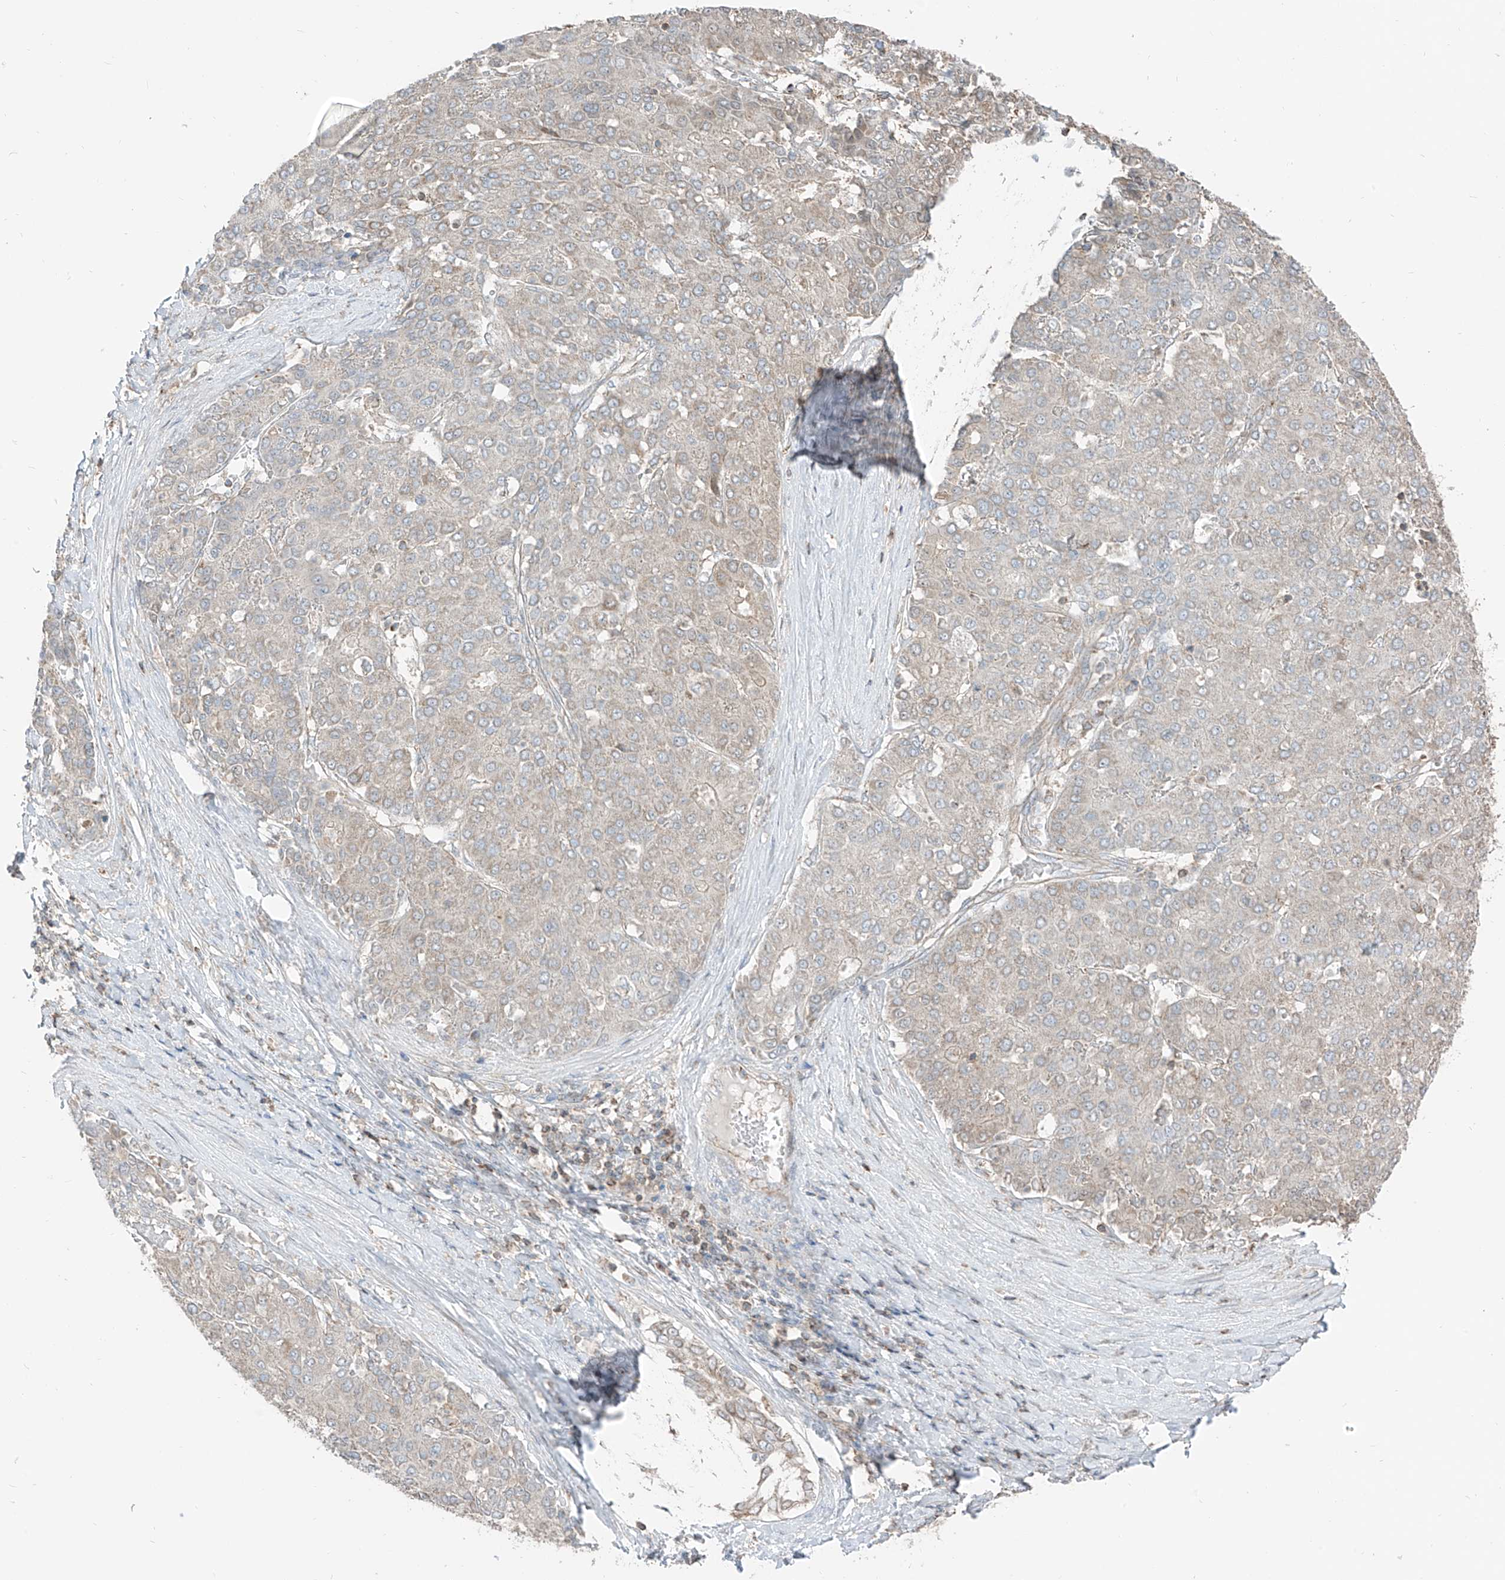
{"staining": {"intensity": "negative", "quantity": "none", "location": "none"}, "tissue": "liver cancer", "cell_type": "Tumor cells", "image_type": "cancer", "snomed": [{"axis": "morphology", "description": "Carcinoma, Hepatocellular, NOS"}, {"axis": "topography", "description": "Liver"}], "caption": "An image of hepatocellular carcinoma (liver) stained for a protein exhibits no brown staining in tumor cells.", "gene": "ETHE1", "patient": {"sex": "male", "age": 65}}